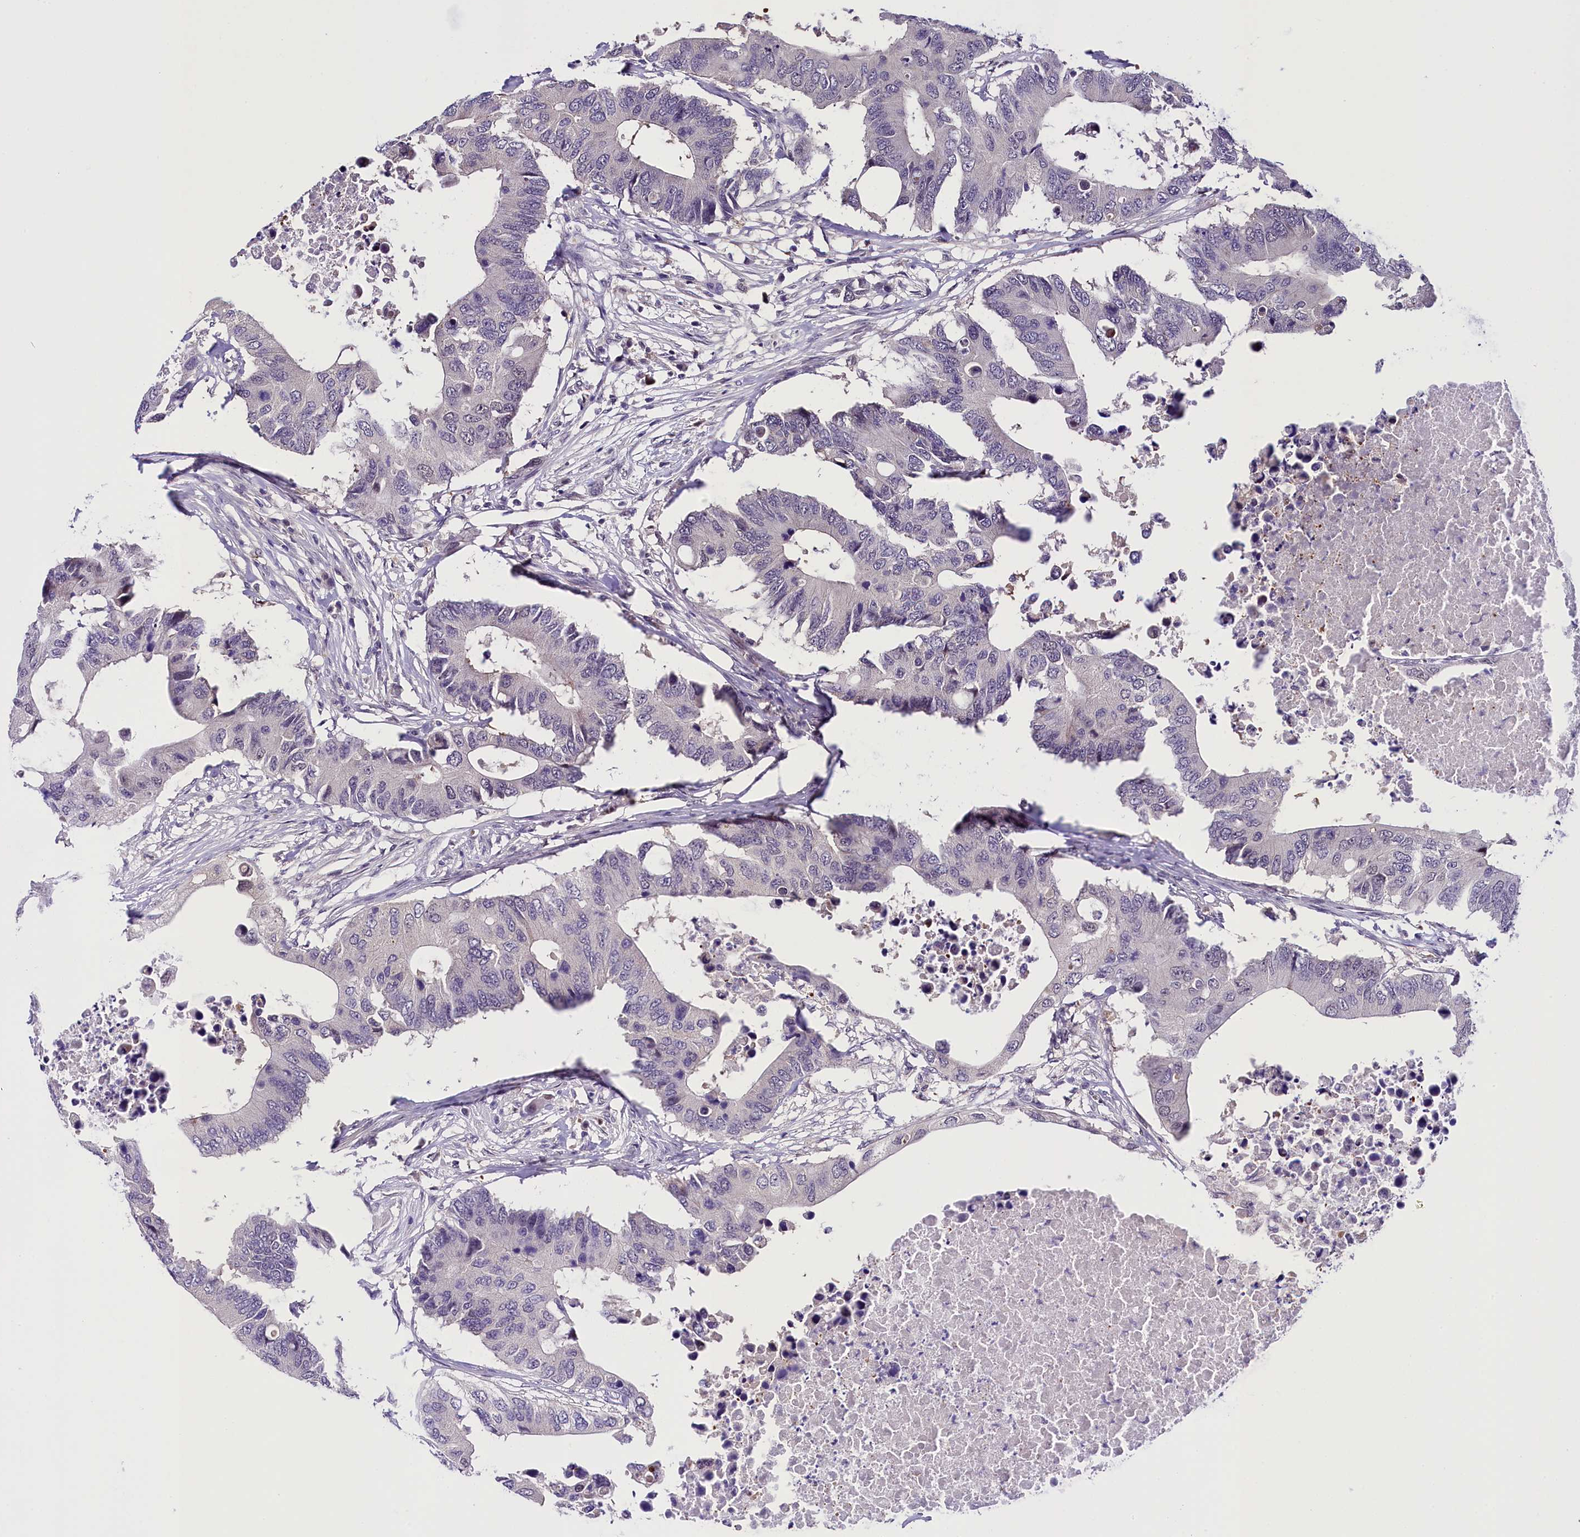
{"staining": {"intensity": "negative", "quantity": "none", "location": "none"}, "tissue": "colorectal cancer", "cell_type": "Tumor cells", "image_type": "cancer", "snomed": [{"axis": "morphology", "description": "Adenocarcinoma, NOS"}, {"axis": "topography", "description": "Colon"}], "caption": "Protein analysis of colorectal cancer (adenocarcinoma) demonstrates no significant expression in tumor cells.", "gene": "IQCN", "patient": {"sex": "male", "age": 71}}